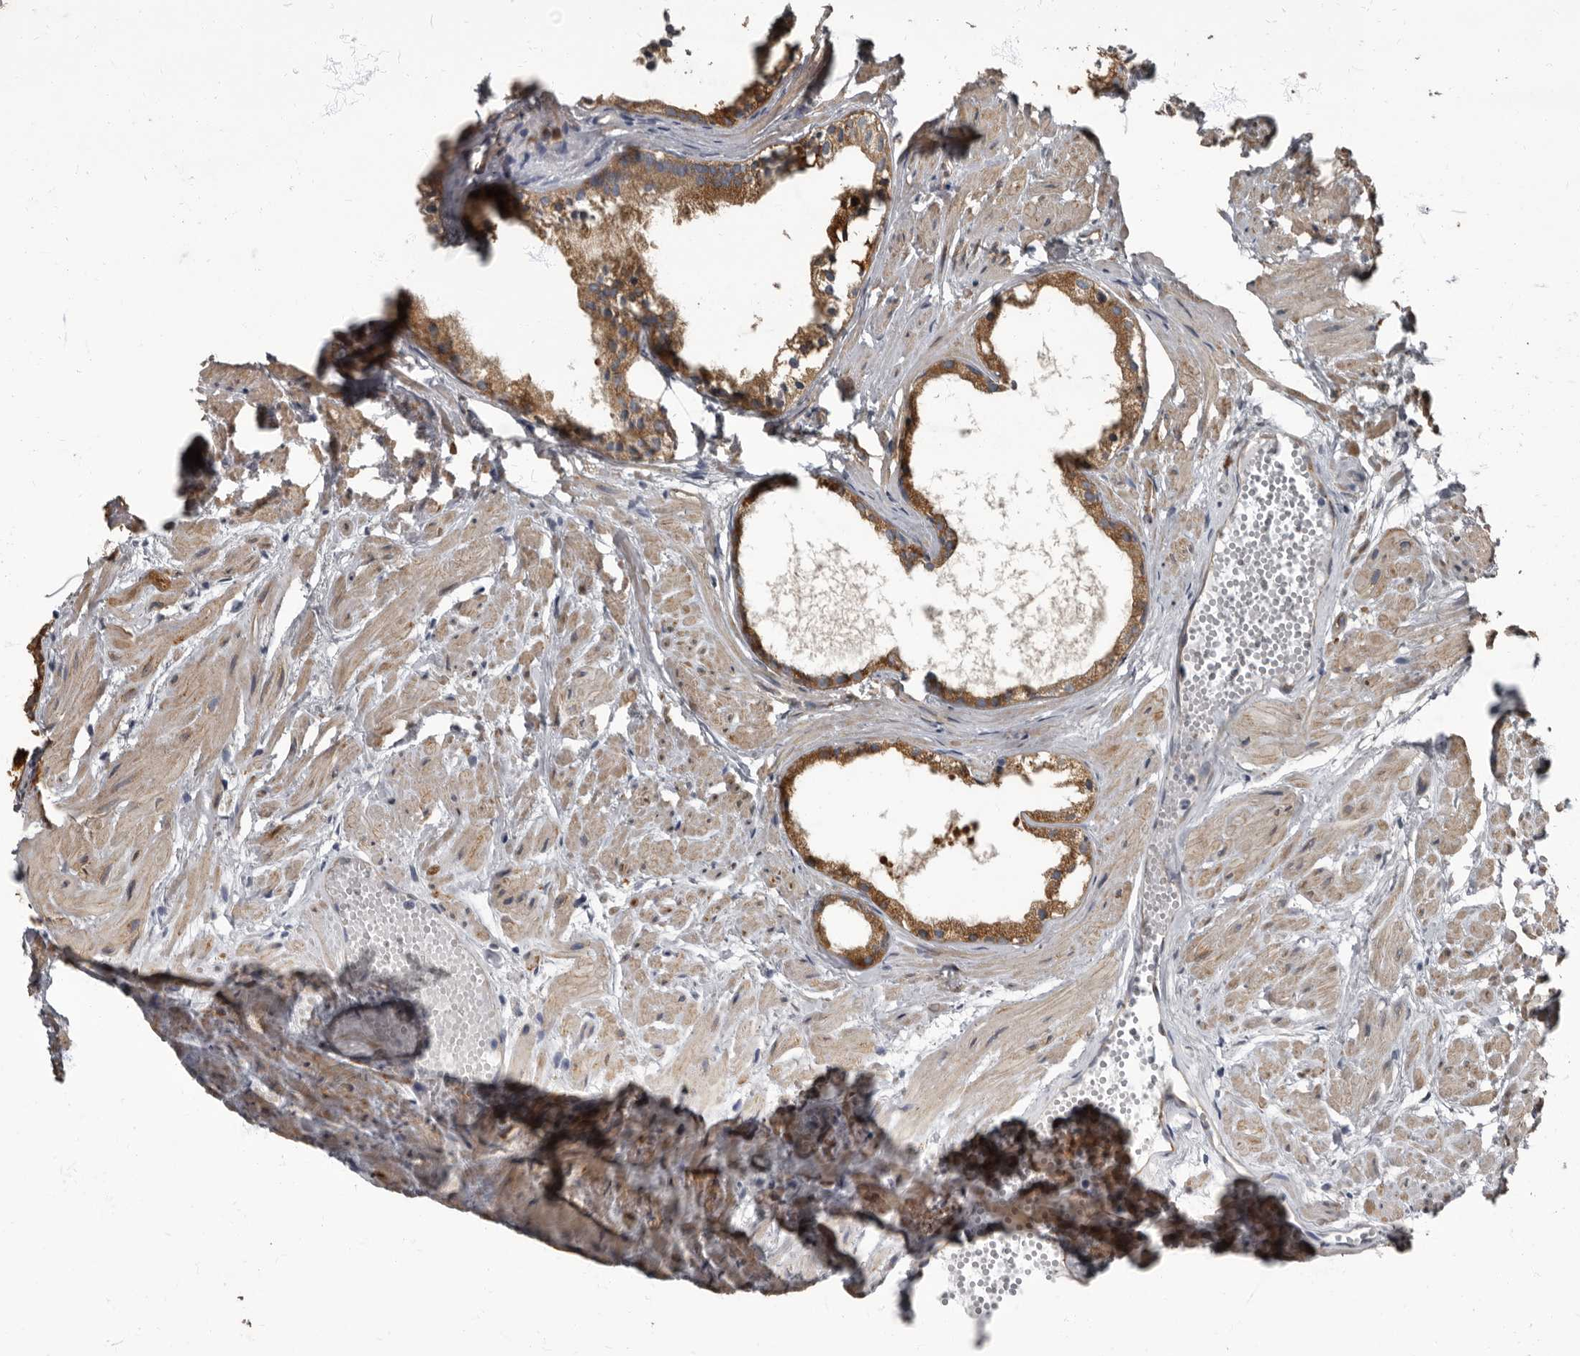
{"staining": {"intensity": "moderate", "quantity": ">75%", "location": "cytoplasmic/membranous"}, "tissue": "prostate cancer", "cell_type": "Tumor cells", "image_type": "cancer", "snomed": [{"axis": "morphology", "description": "Adenocarcinoma, Low grade"}, {"axis": "topography", "description": "Prostate"}], "caption": "A brown stain highlights moderate cytoplasmic/membranous staining of a protein in prostate cancer tumor cells. (brown staining indicates protein expression, while blue staining denotes nuclei).", "gene": "TPD52L1", "patient": {"sex": "male", "age": 88}}